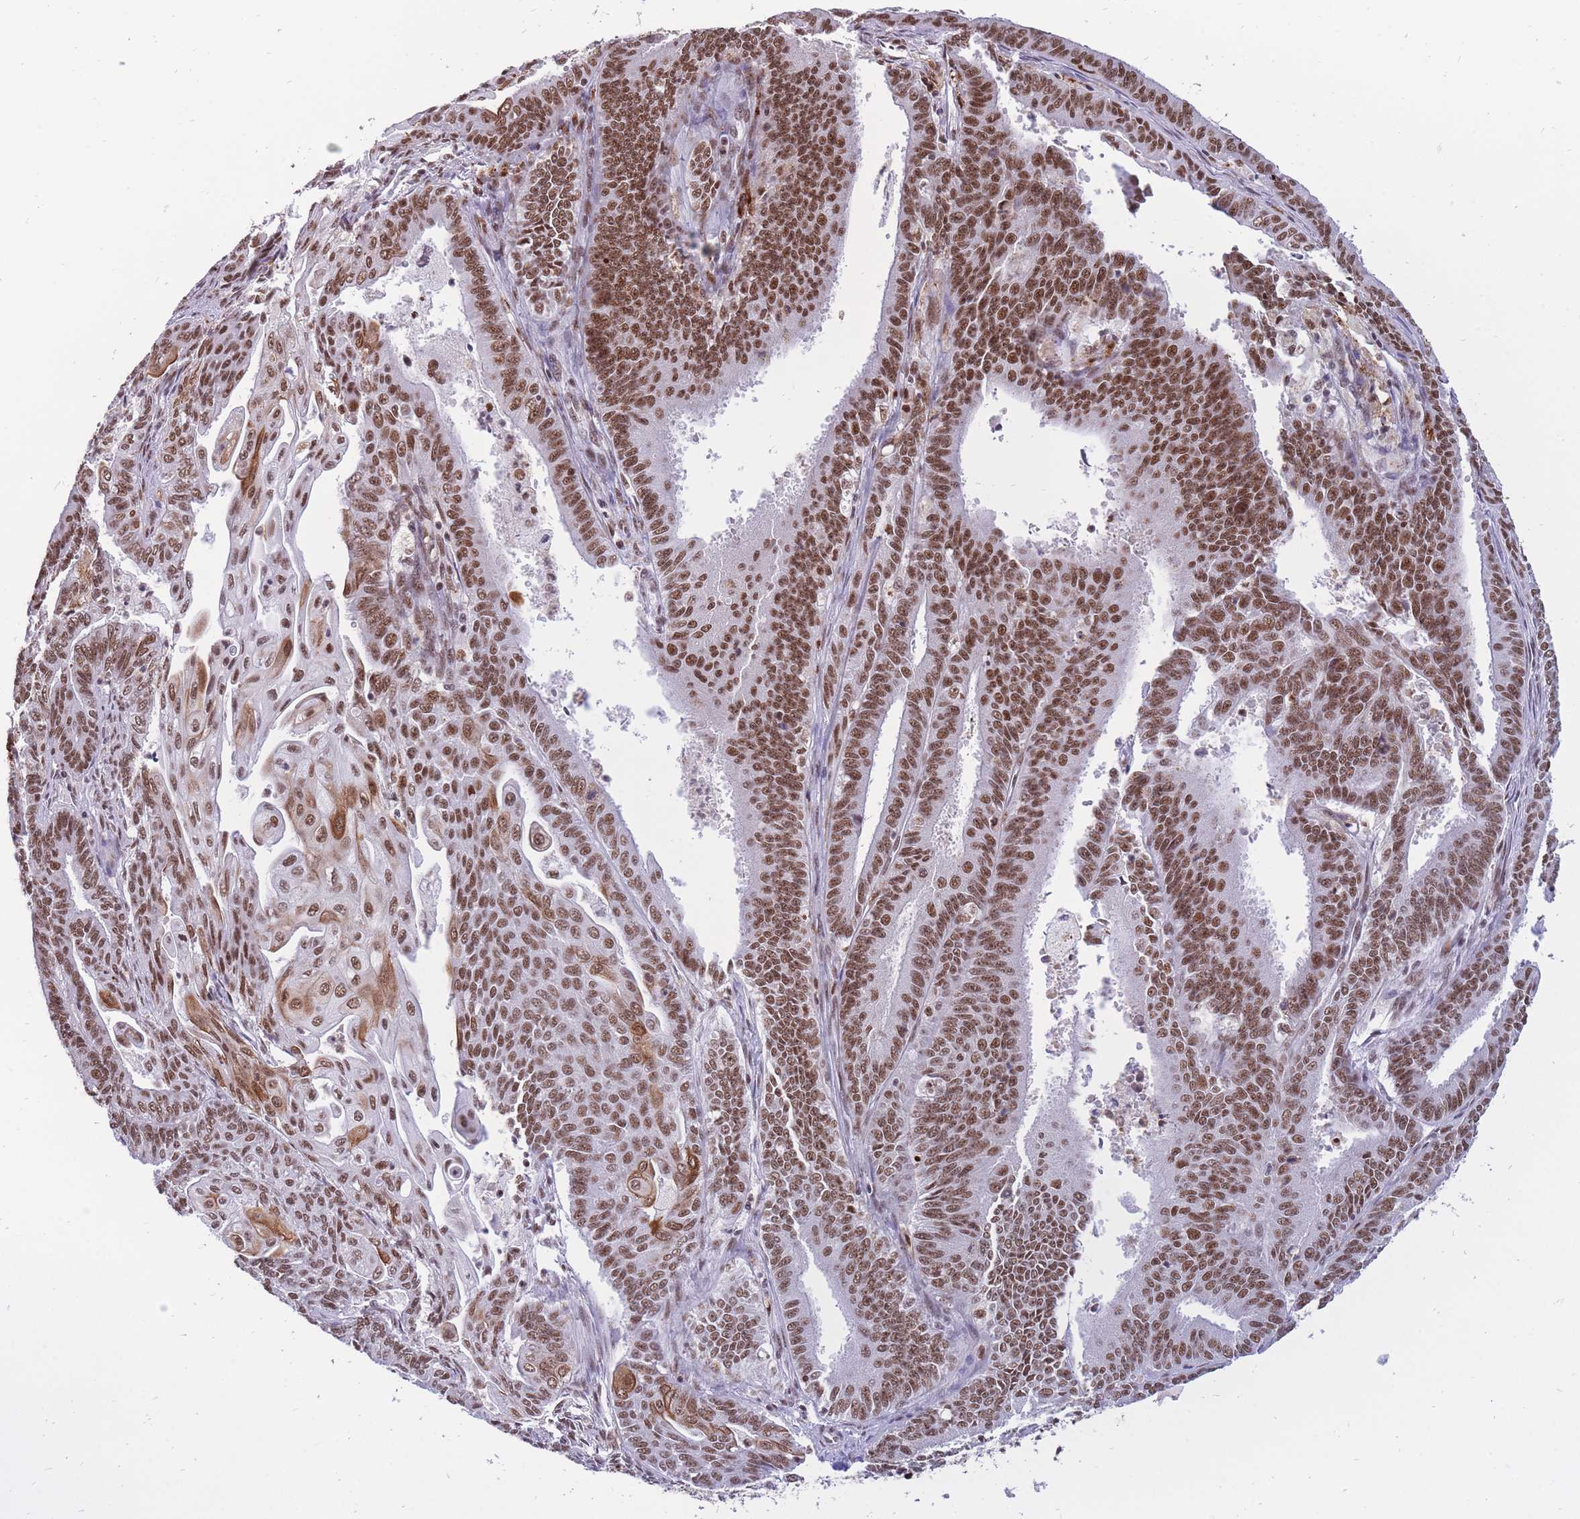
{"staining": {"intensity": "moderate", "quantity": ">75%", "location": "nuclear"}, "tissue": "endometrial cancer", "cell_type": "Tumor cells", "image_type": "cancer", "snomed": [{"axis": "morphology", "description": "Adenocarcinoma, NOS"}, {"axis": "topography", "description": "Endometrium"}], "caption": "Immunohistochemical staining of endometrial cancer (adenocarcinoma) shows medium levels of moderate nuclear staining in about >75% of tumor cells.", "gene": "PRPF19", "patient": {"sex": "female", "age": 73}}